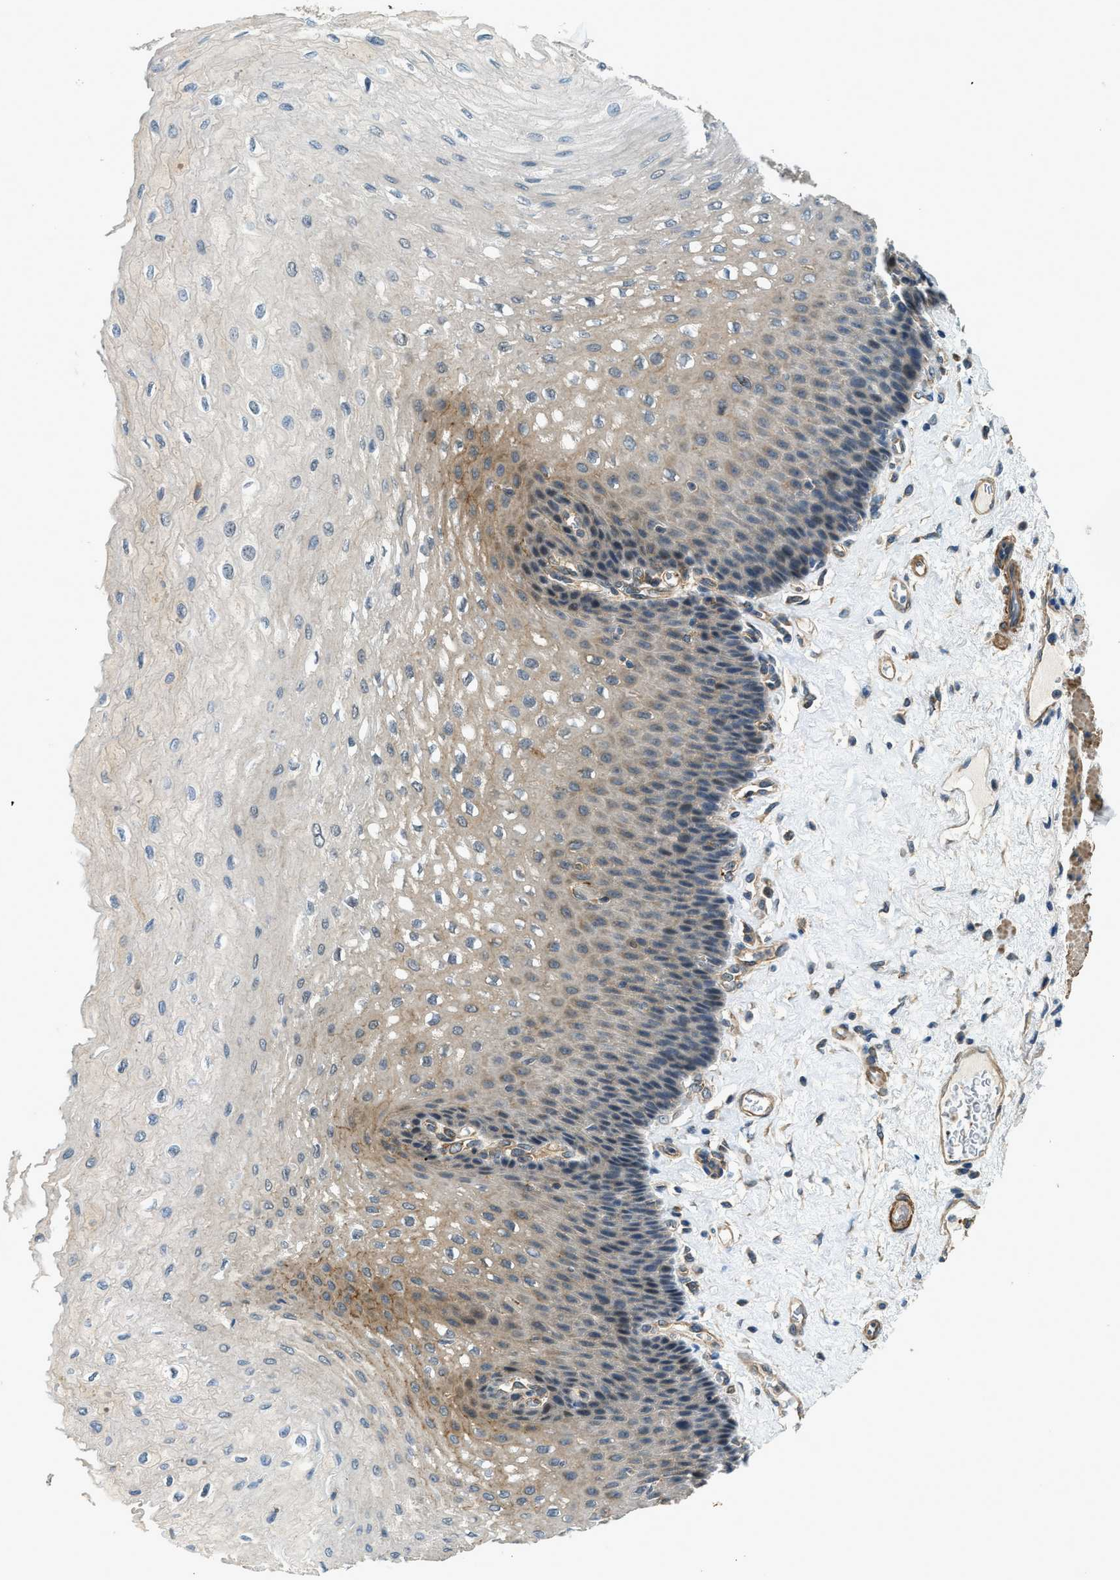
{"staining": {"intensity": "weak", "quantity": "25%-75%", "location": "cytoplasmic/membranous"}, "tissue": "esophagus", "cell_type": "Squamous epithelial cells", "image_type": "normal", "snomed": [{"axis": "morphology", "description": "Normal tissue, NOS"}, {"axis": "topography", "description": "Esophagus"}], "caption": "A brown stain shows weak cytoplasmic/membranous positivity of a protein in squamous epithelial cells of benign human esophagus.", "gene": "CGN", "patient": {"sex": "female", "age": 72}}